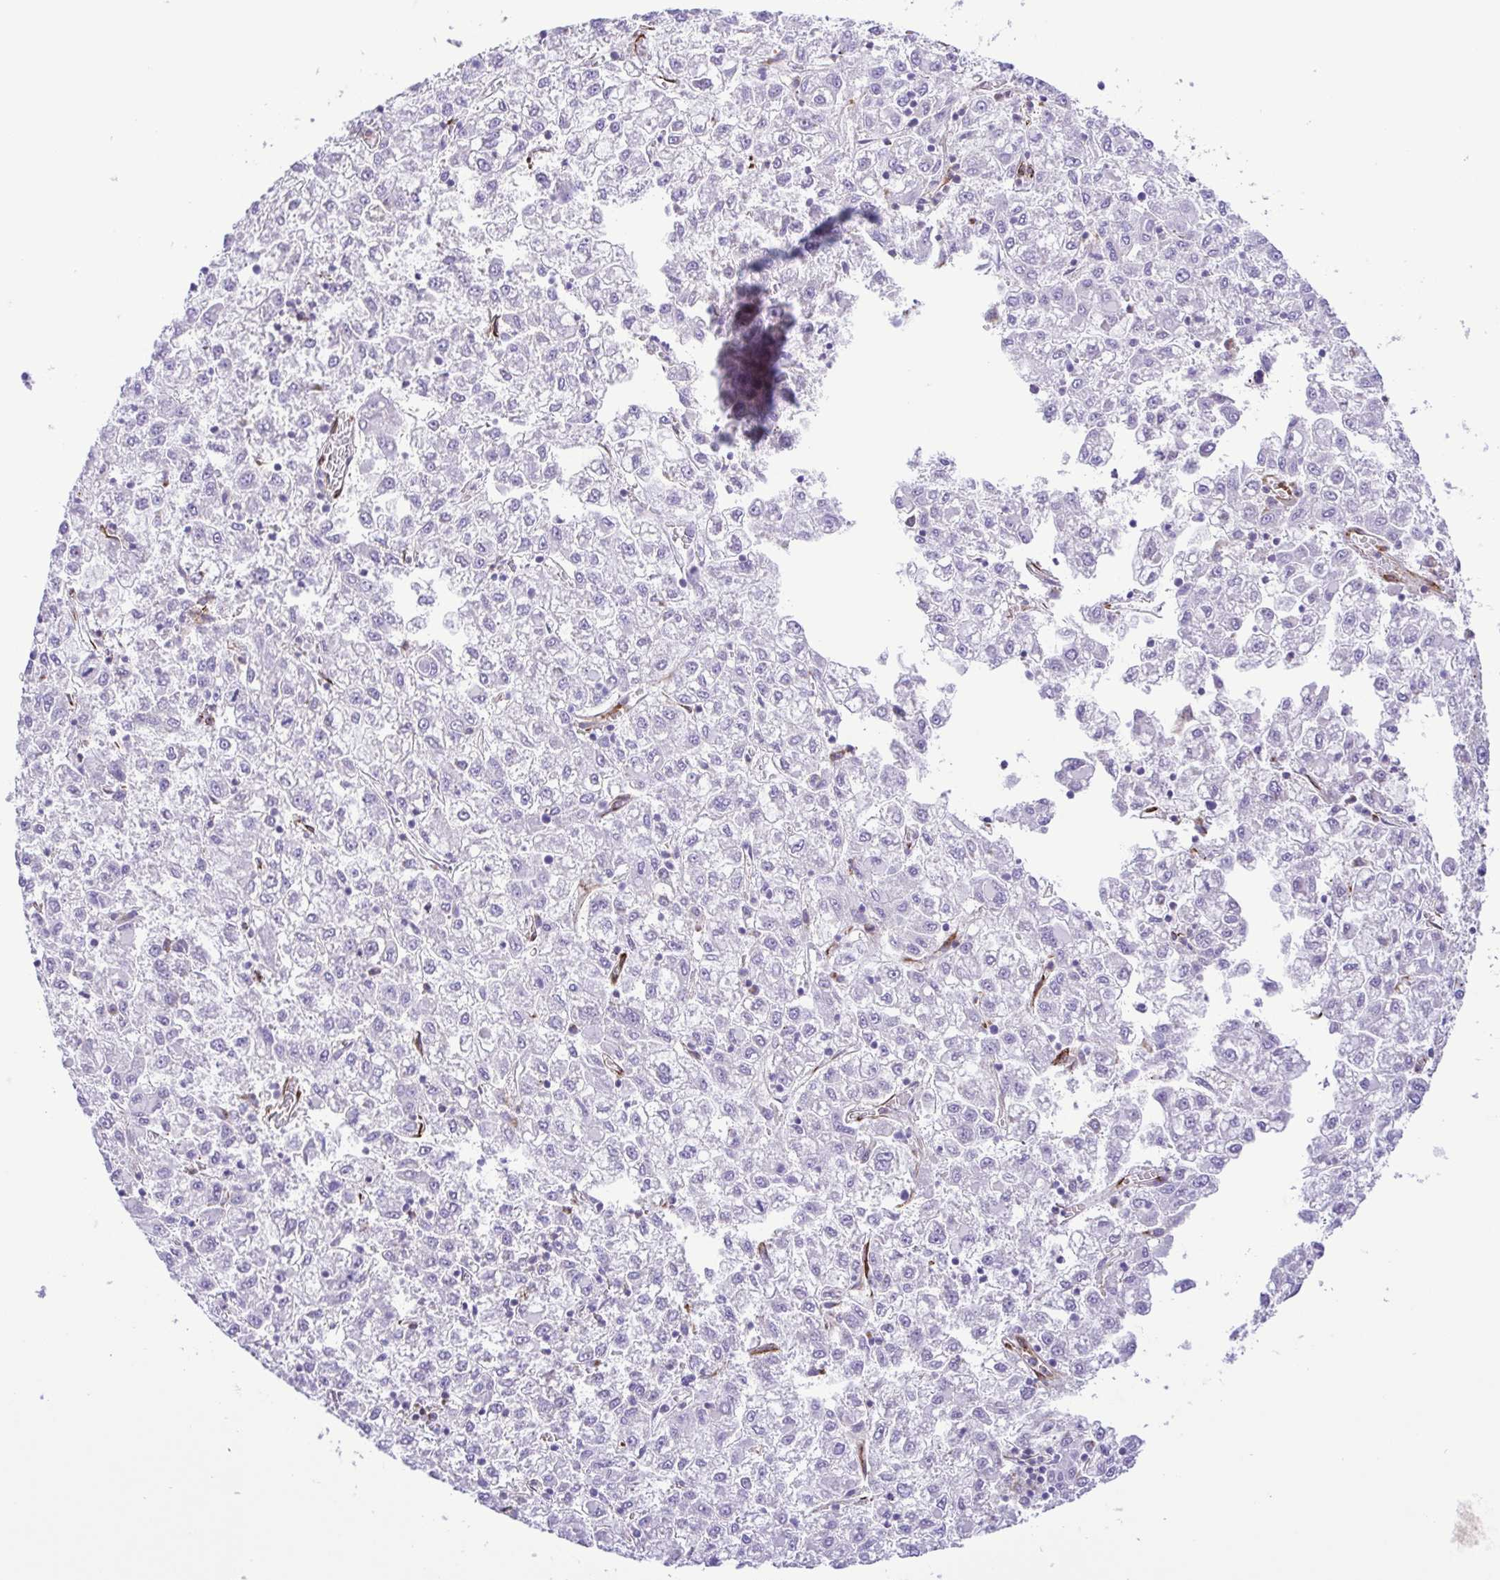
{"staining": {"intensity": "negative", "quantity": "none", "location": "none"}, "tissue": "liver cancer", "cell_type": "Tumor cells", "image_type": "cancer", "snomed": [{"axis": "morphology", "description": "Carcinoma, Hepatocellular, NOS"}, {"axis": "topography", "description": "Liver"}], "caption": "Liver cancer was stained to show a protein in brown. There is no significant expression in tumor cells.", "gene": "FLT1", "patient": {"sex": "male", "age": 40}}